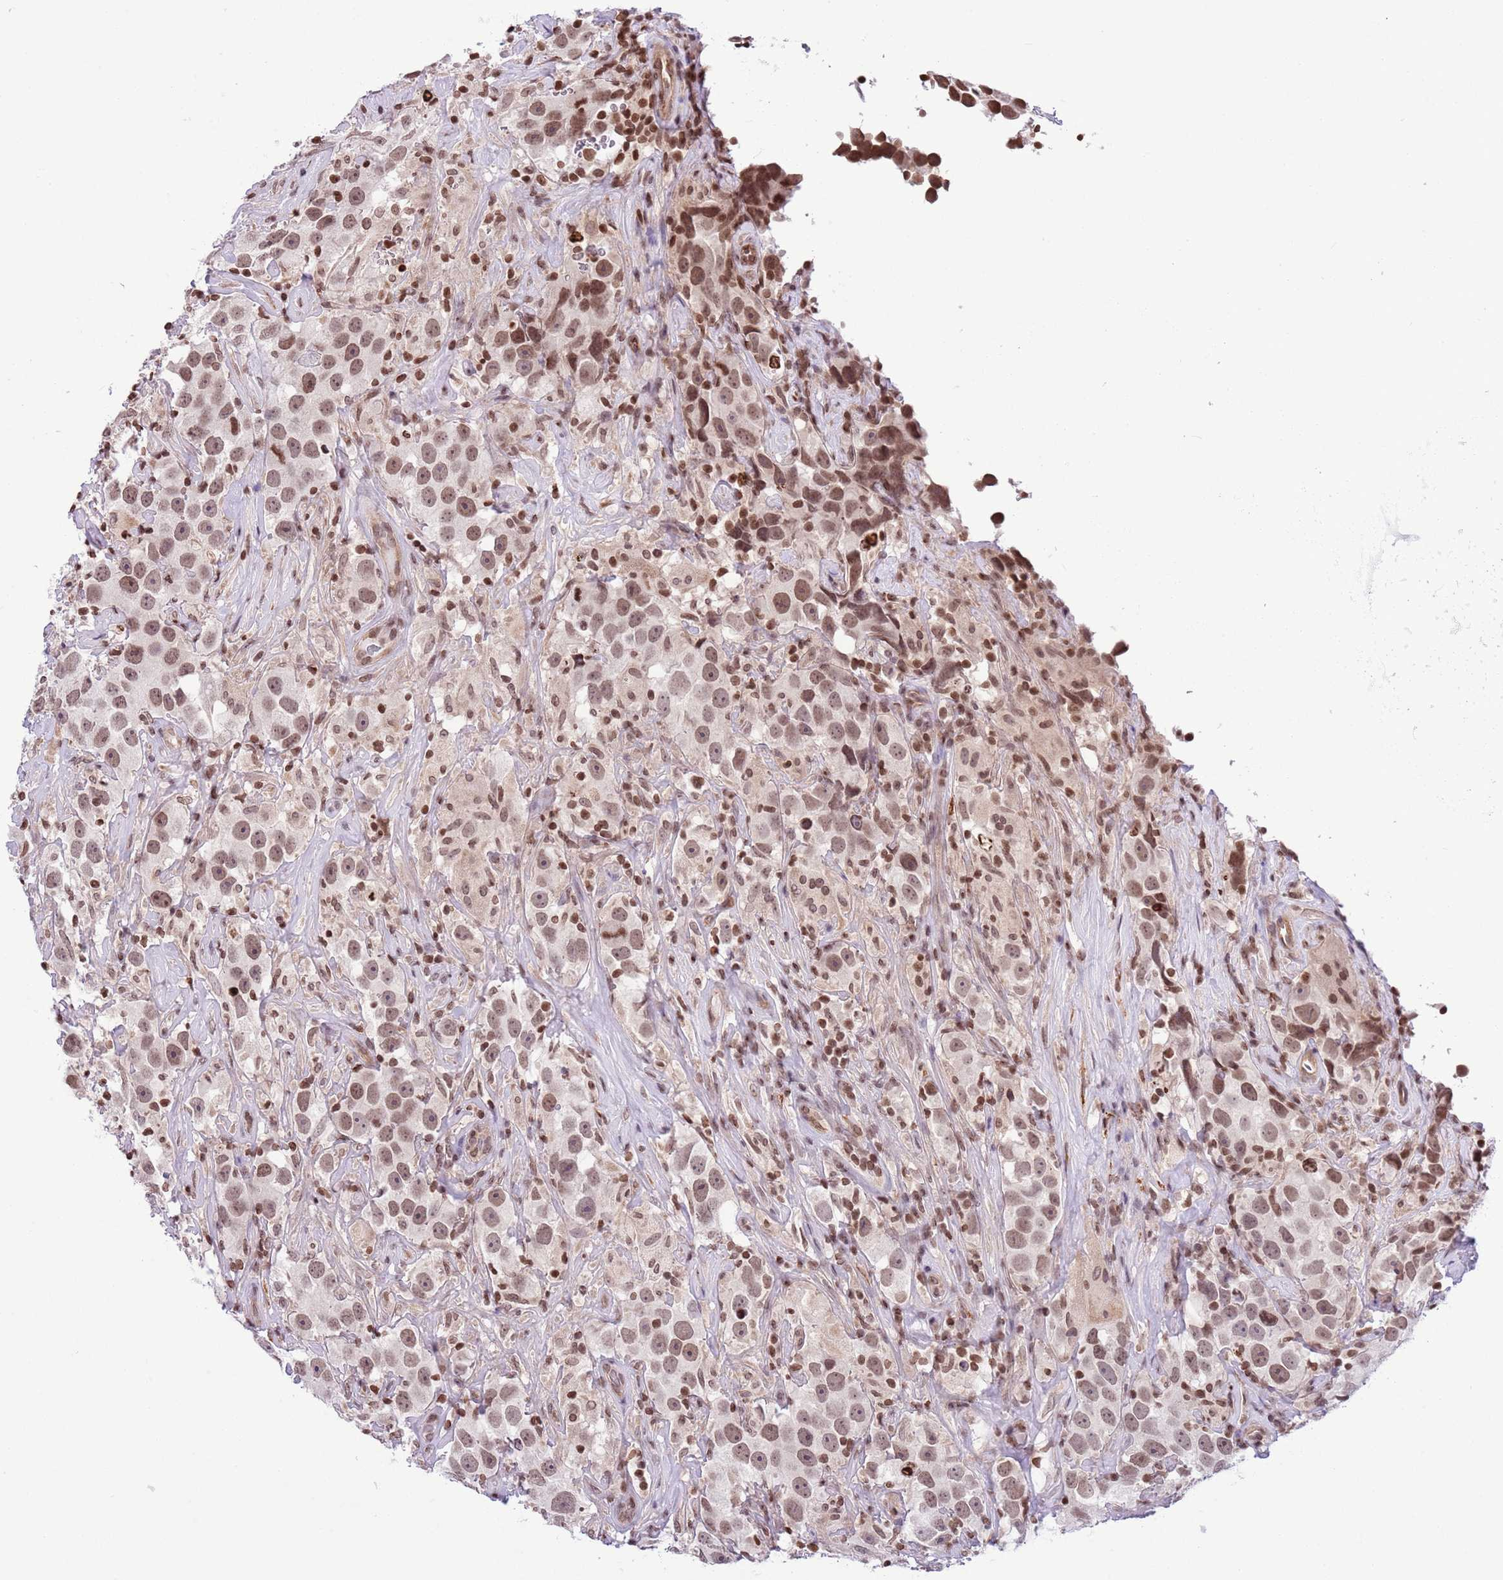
{"staining": {"intensity": "moderate", "quantity": ">75%", "location": "nuclear"}, "tissue": "testis cancer", "cell_type": "Tumor cells", "image_type": "cancer", "snomed": [{"axis": "morphology", "description": "Seminoma, NOS"}, {"axis": "topography", "description": "Testis"}], "caption": "Protein analysis of testis seminoma tissue displays moderate nuclear expression in approximately >75% of tumor cells. Ihc stains the protein in brown and the nuclei are stained blue.", "gene": "NRIP1", "patient": {"sex": "male", "age": 49}}